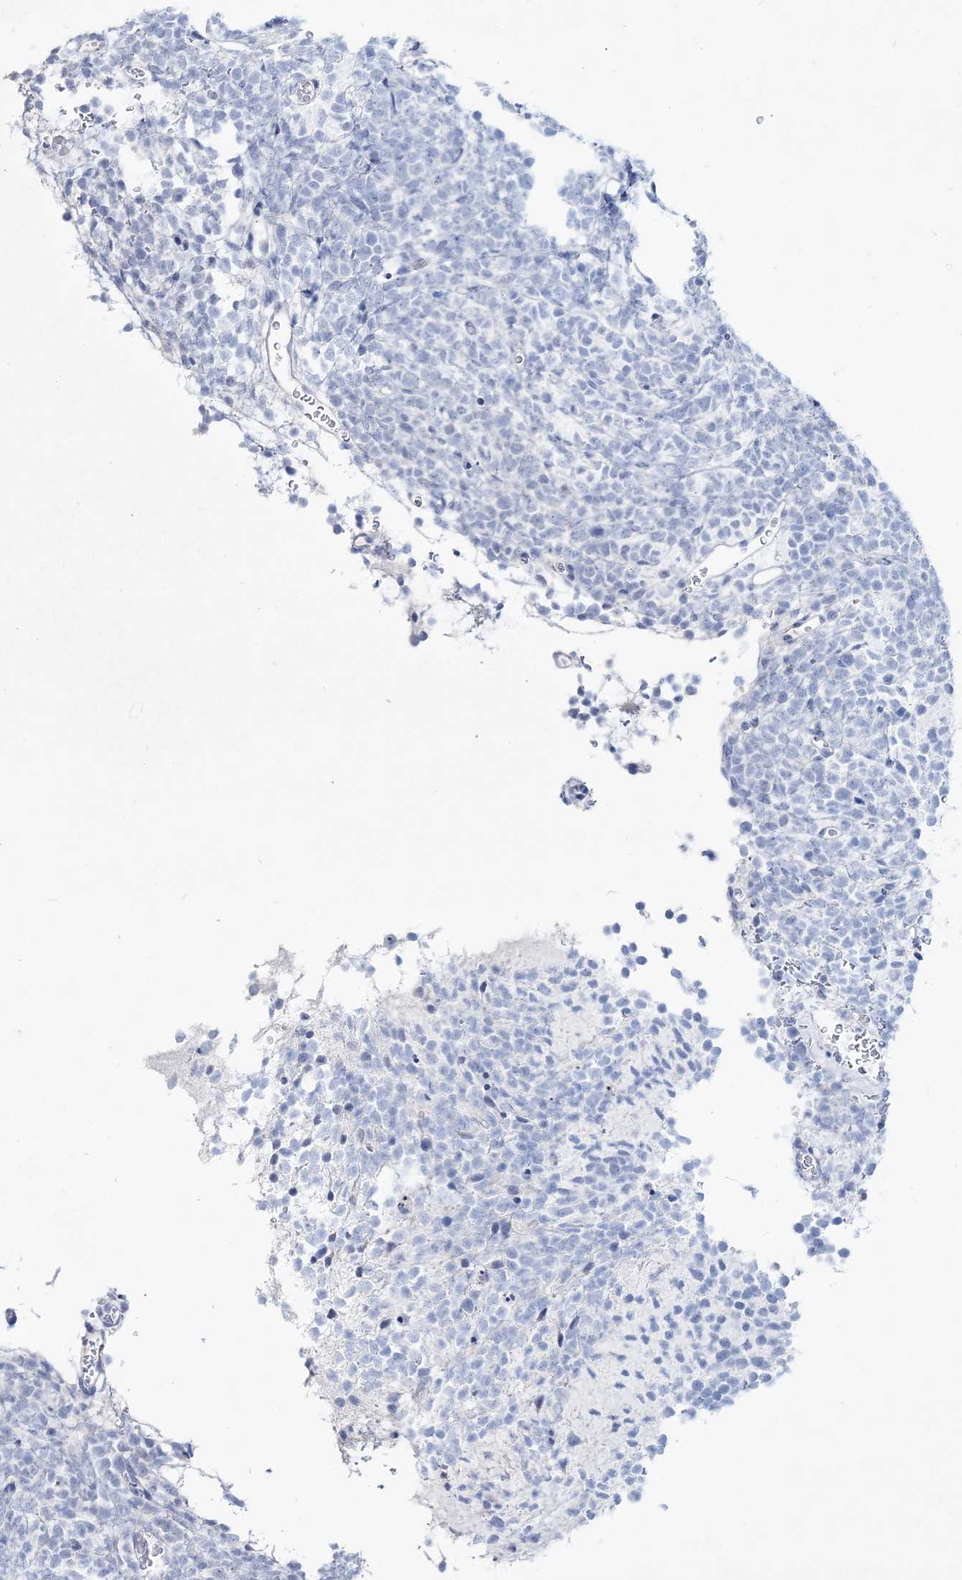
{"staining": {"intensity": "negative", "quantity": "none", "location": "none"}, "tissue": "glioma", "cell_type": "Tumor cells", "image_type": "cancer", "snomed": [{"axis": "morphology", "description": "Glioma, malignant, Low grade"}, {"axis": "topography", "description": "Brain"}], "caption": "DAB immunohistochemical staining of human malignant glioma (low-grade) reveals no significant positivity in tumor cells.", "gene": "SPINK7", "patient": {"sex": "female", "age": 1}}